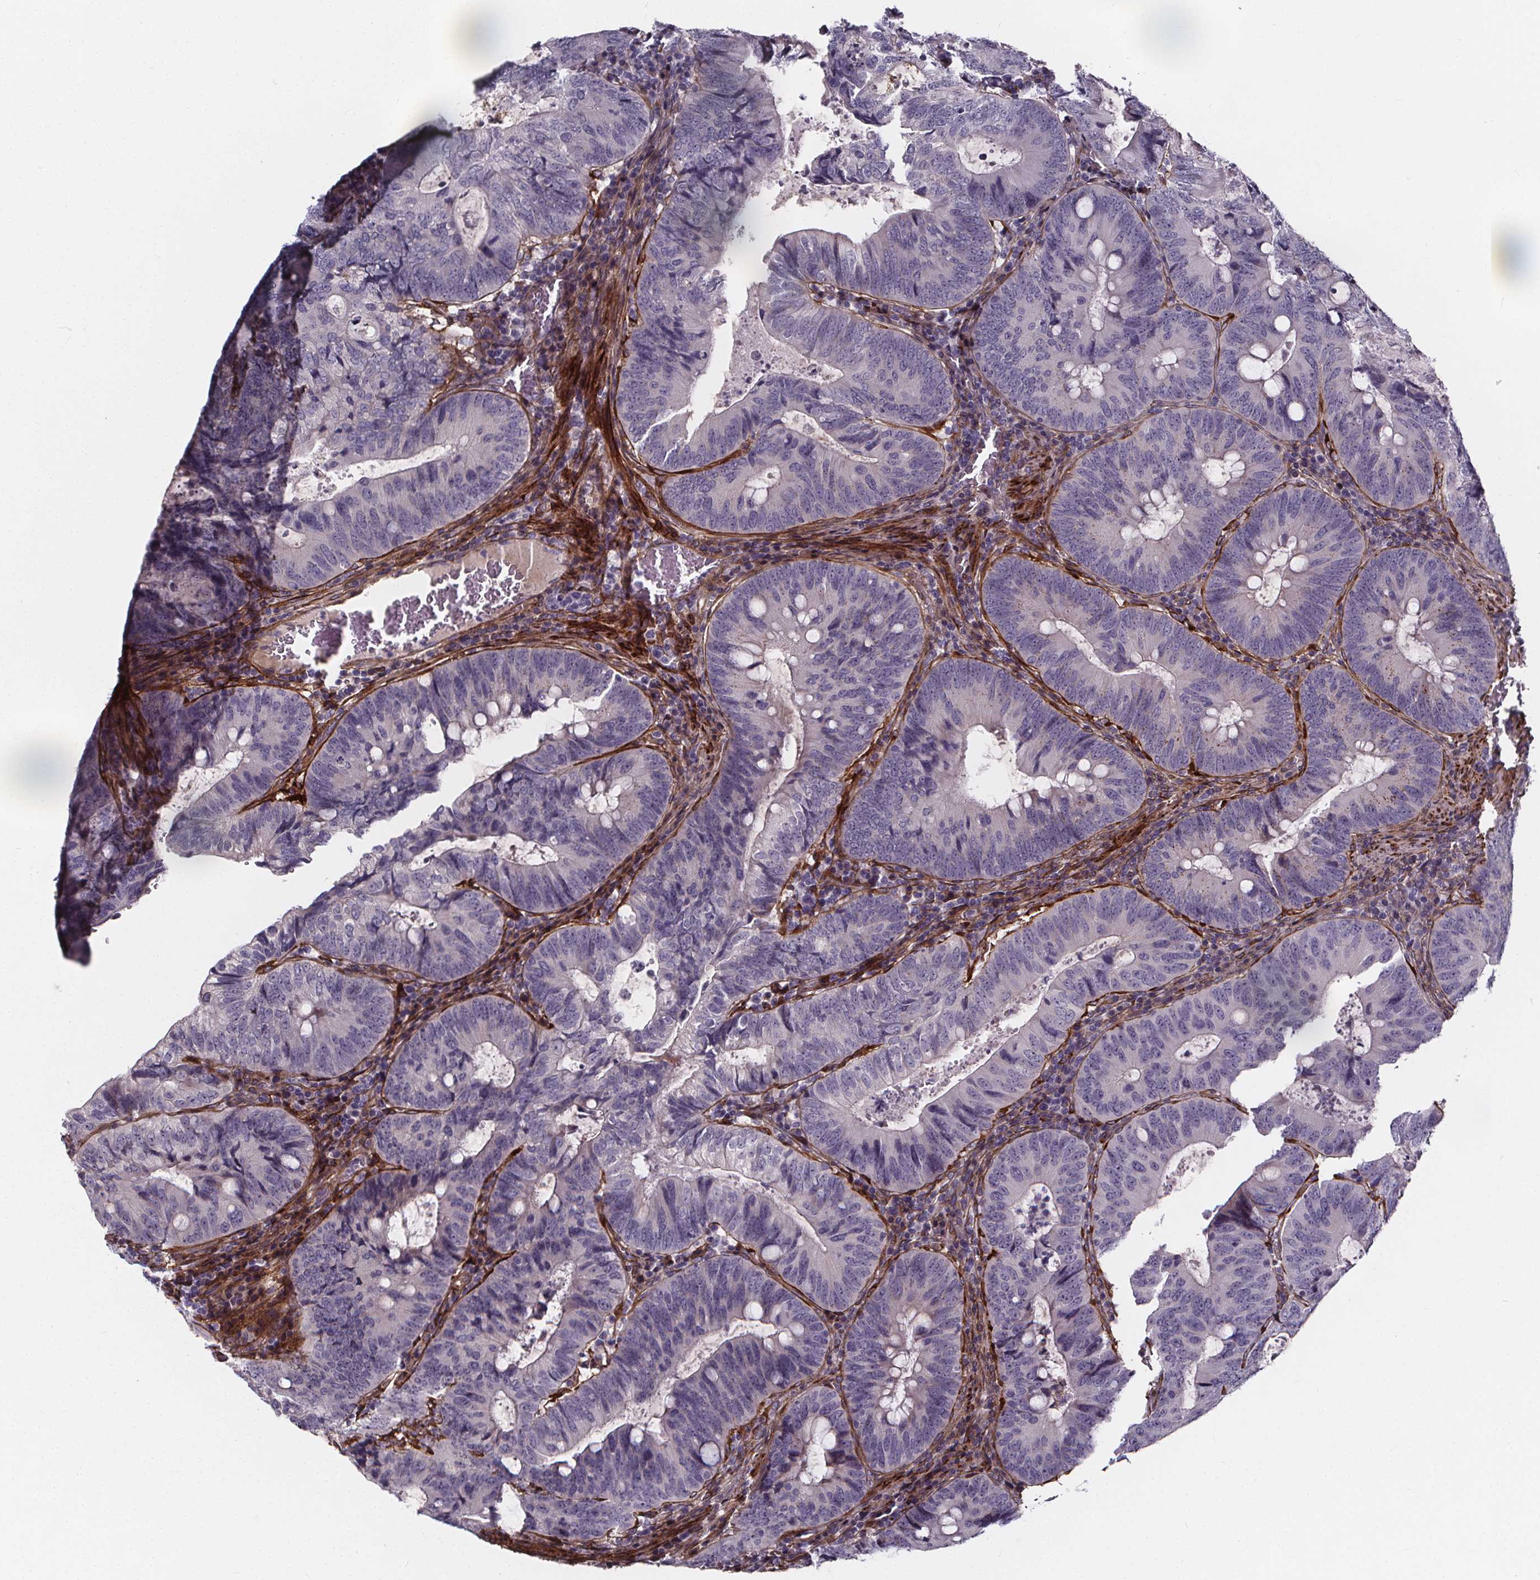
{"staining": {"intensity": "negative", "quantity": "none", "location": "none"}, "tissue": "colorectal cancer", "cell_type": "Tumor cells", "image_type": "cancer", "snomed": [{"axis": "morphology", "description": "Adenocarcinoma, NOS"}, {"axis": "topography", "description": "Colon"}], "caption": "Immunohistochemistry of human adenocarcinoma (colorectal) exhibits no staining in tumor cells. (Brightfield microscopy of DAB (3,3'-diaminobenzidine) immunohistochemistry (IHC) at high magnification).", "gene": "AEBP1", "patient": {"sex": "male", "age": 67}}